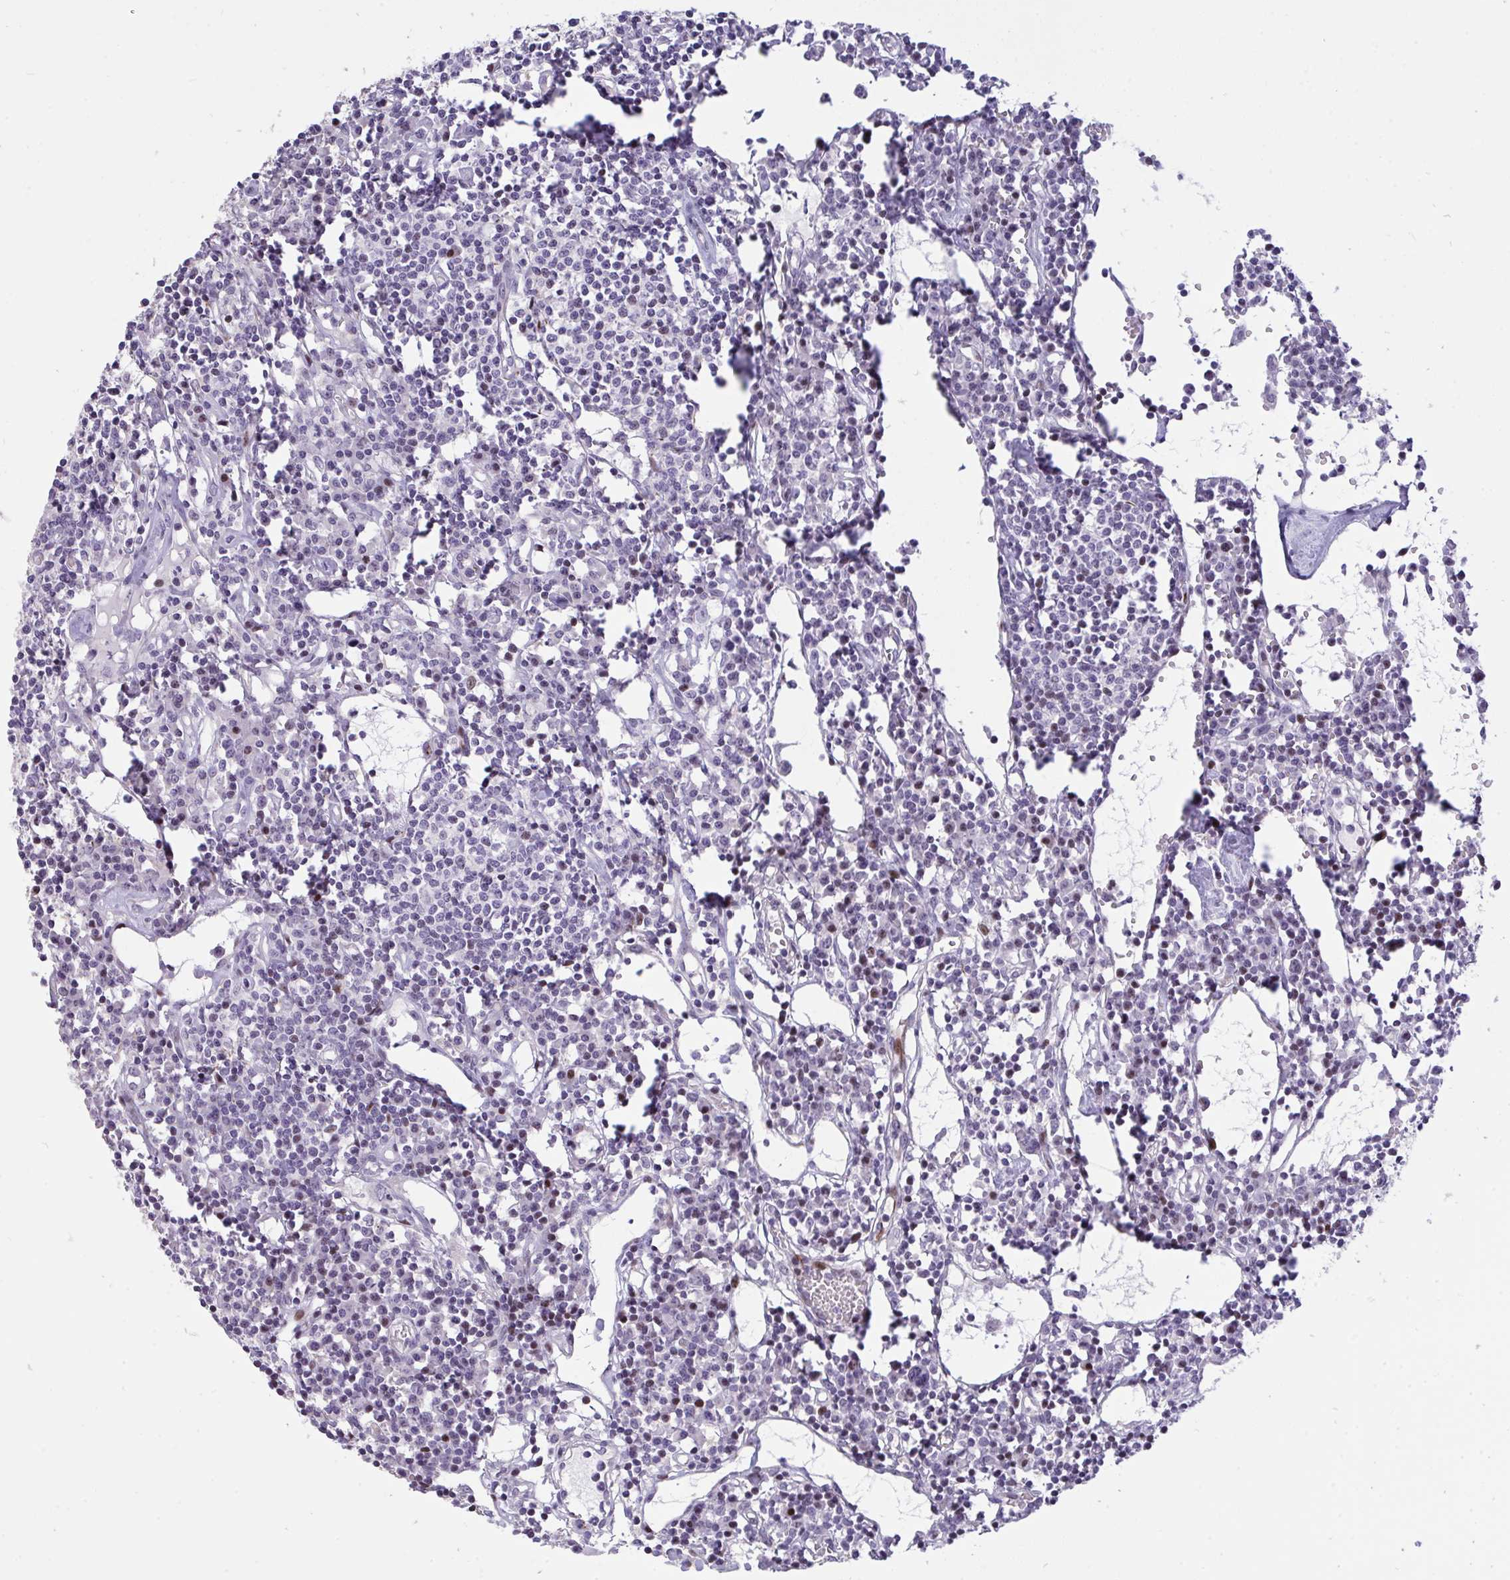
{"staining": {"intensity": "negative", "quantity": "none", "location": "none"}, "tissue": "lymph node", "cell_type": "Germinal center cells", "image_type": "normal", "snomed": [{"axis": "morphology", "description": "Normal tissue, NOS"}, {"axis": "topography", "description": "Lymph node"}], "caption": "The histopathology image reveals no significant positivity in germinal center cells of lymph node.", "gene": "PLPPR3", "patient": {"sex": "female", "age": 78}}